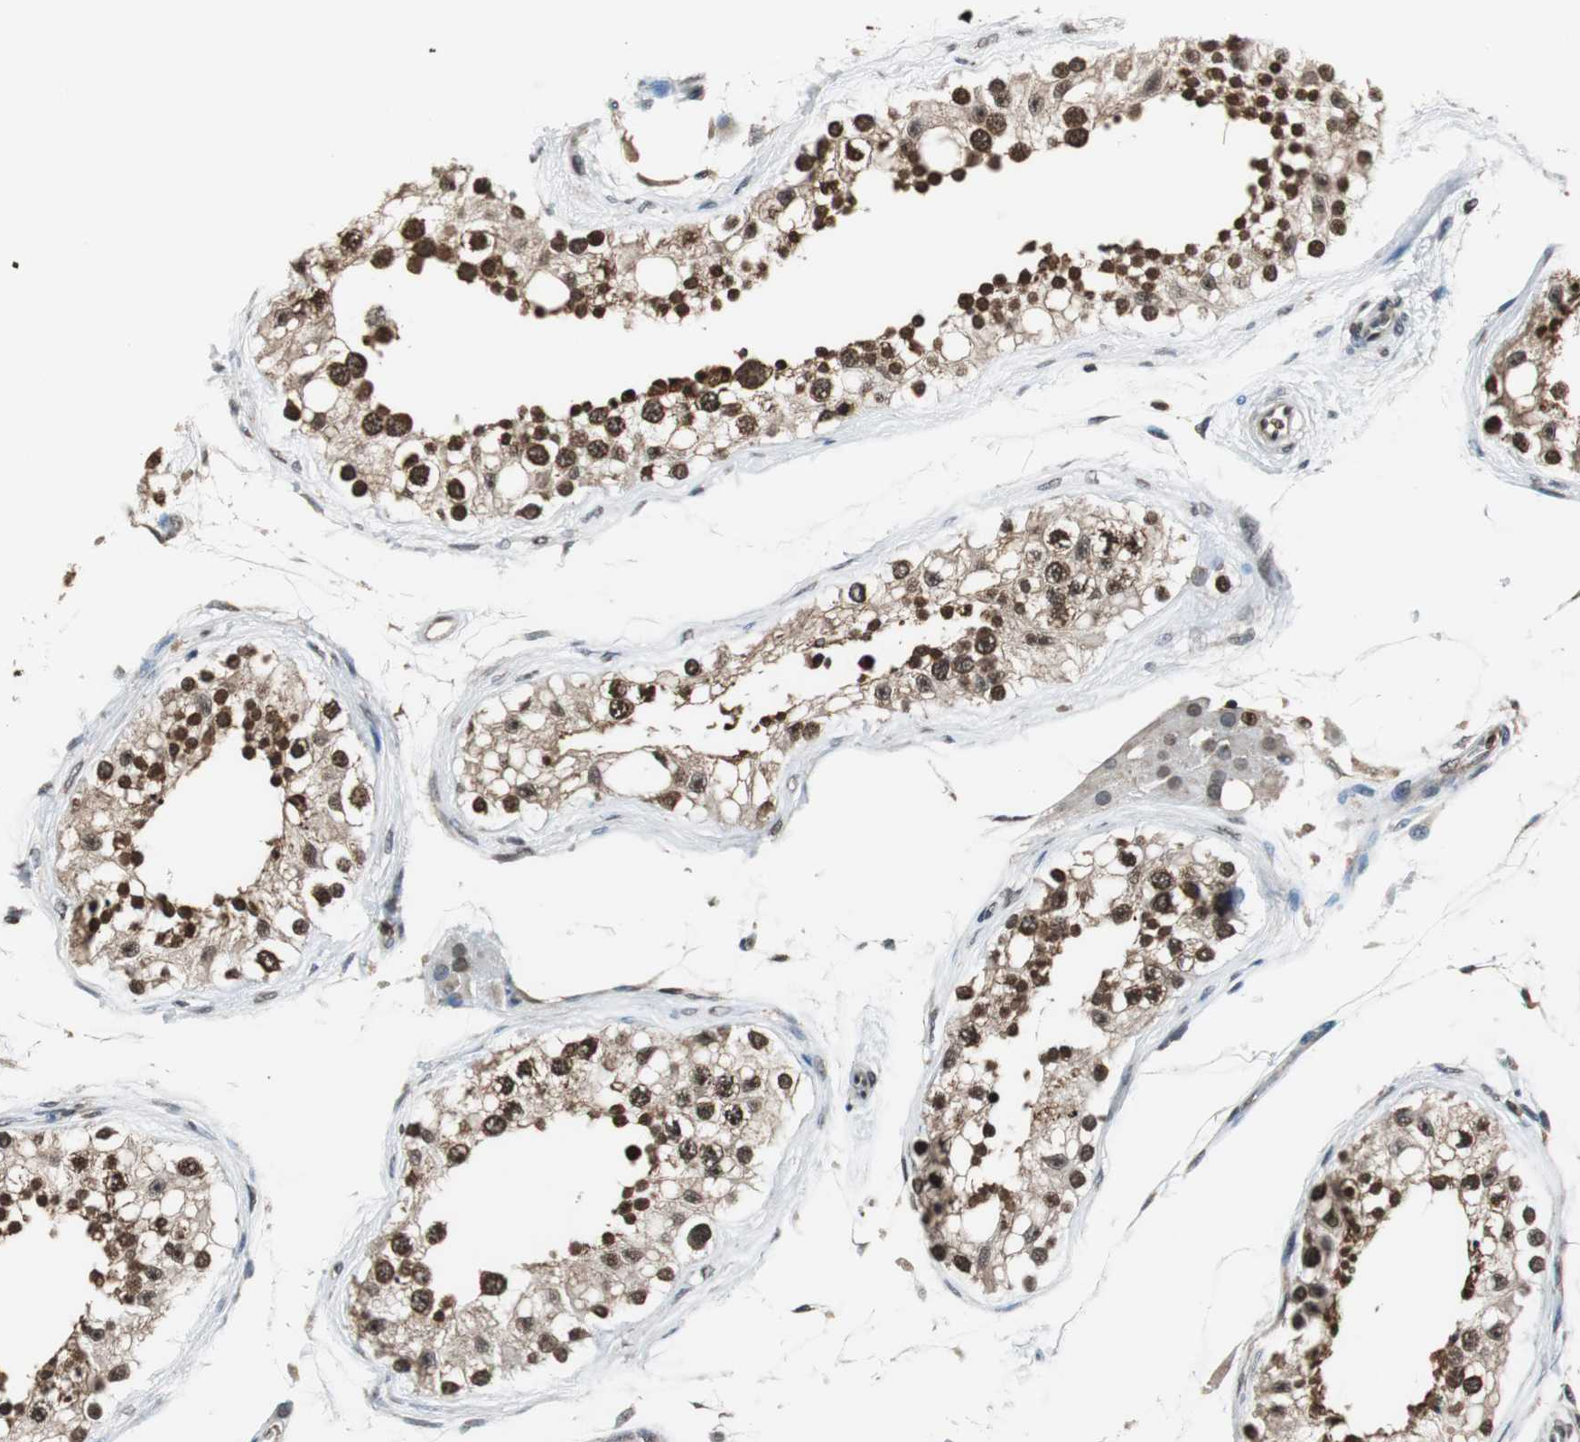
{"staining": {"intensity": "strong", "quantity": ">75%", "location": "nuclear"}, "tissue": "testis", "cell_type": "Cells in seminiferous ducts", "image_type": "normal", "snomed": [{"axis": "morphology", "description": "Normal tissue, NOS"}, {"axis": "topography", "description": "Testis"}], "caption": "Cells in seminiferous ducts display high levels of strong nuclear staining in approximately >75% of cells in benign testis.", "gene": "REST", "patient": {"sex": "male", "age": 68}}